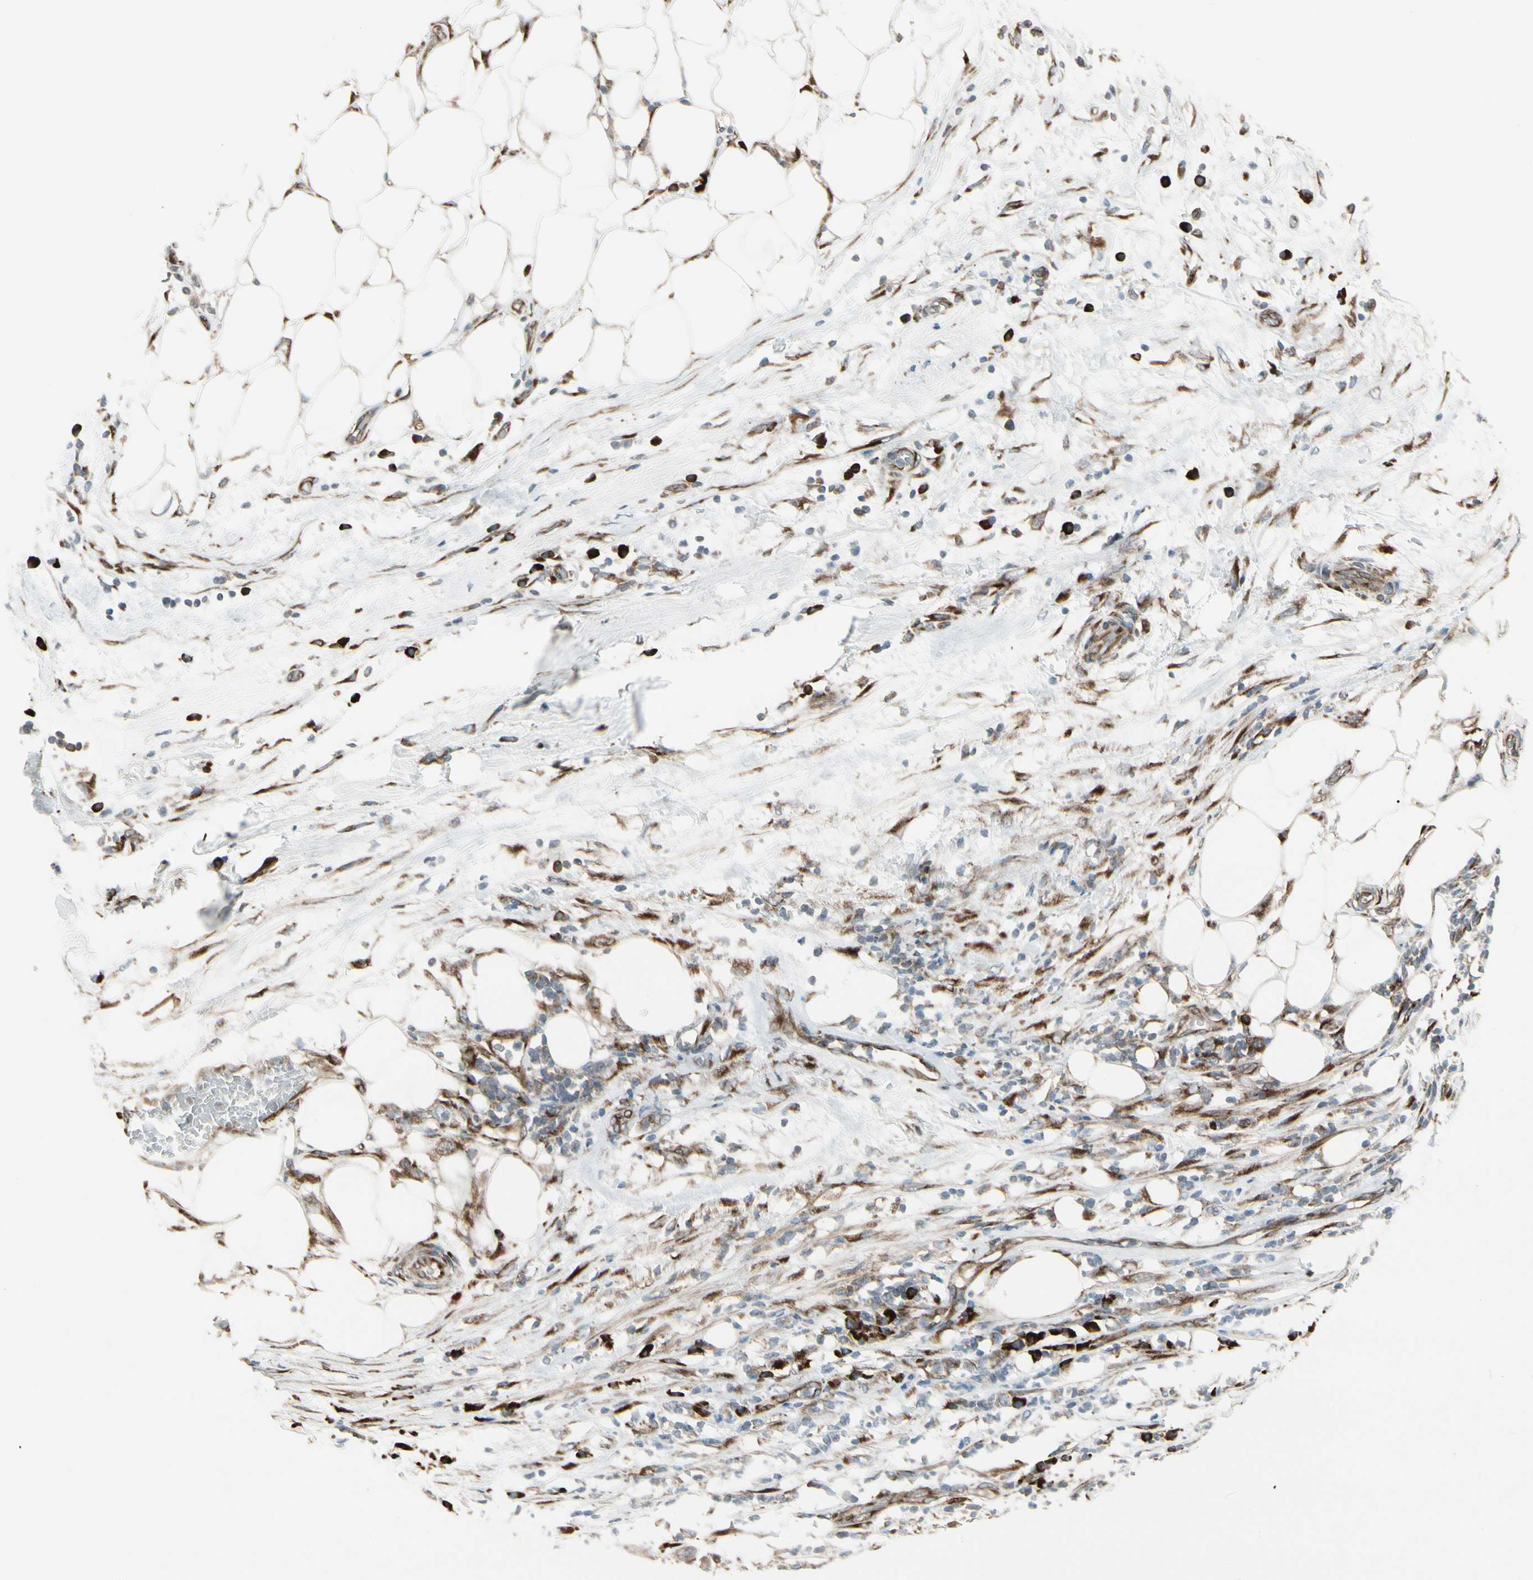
{"staining": {"intensity": "weak", "quantity": ">75%", "location": "cytoplasmic/membranous"}, "tissue": "pancreatic cancer", "cell_type": "Tumor cells", "image_type": "cancer", "snomed": [{"axis": "morphology", "description": "Adenocarcinoma, NOS"}, {"axis": "topography", "description": "Pancreas"}], "caption": "Weak cytoplasmic/membranous protein staining is appreciated in about >75% of tumor cells in pancreatic cancer.", "gene": "FNDC3A", "patient": {"sex": "female", "age": 78}}